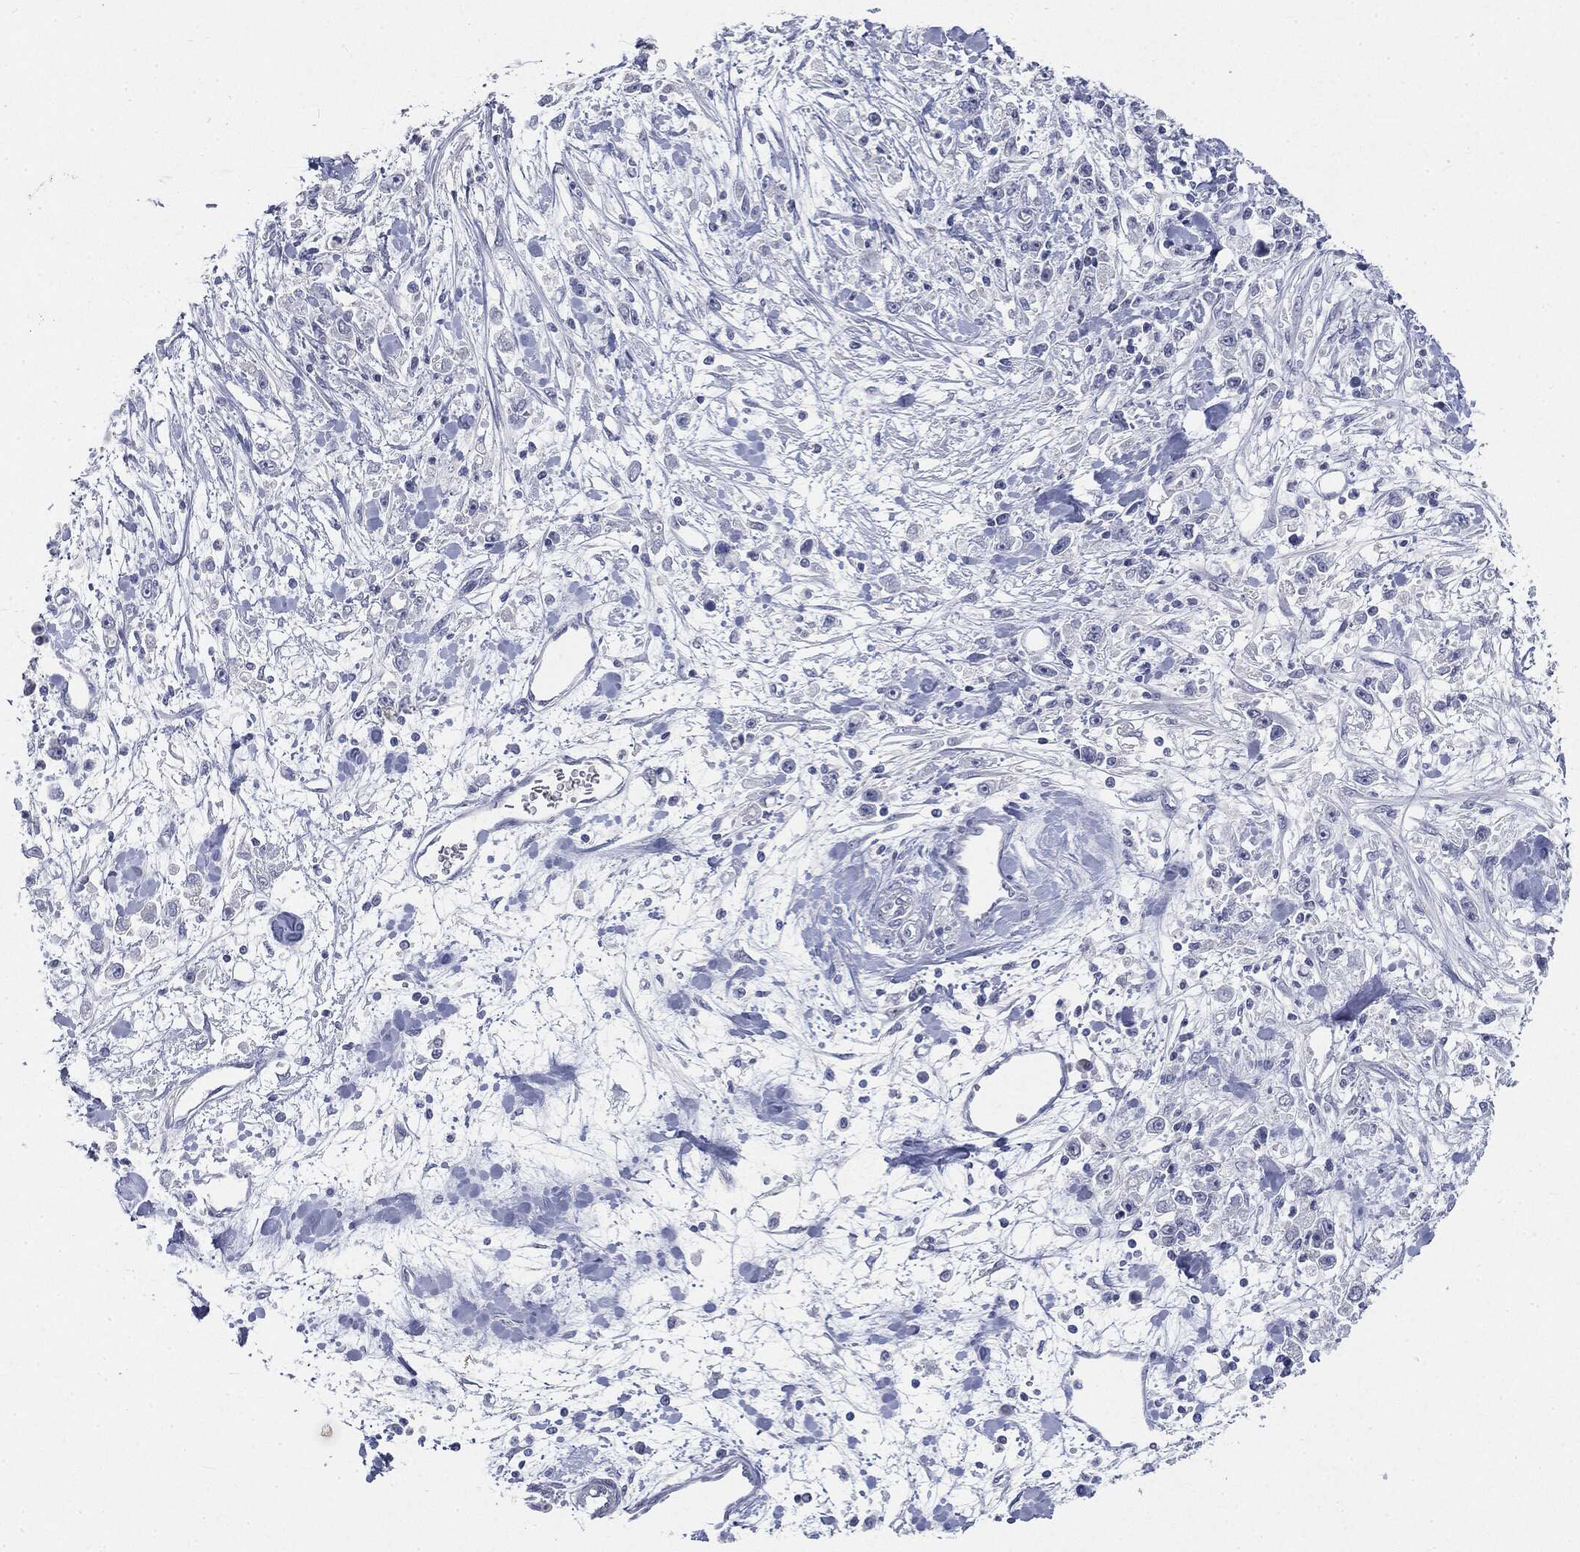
{"staining": {"intensity": "negative", "quantity": "none", "location": "none"}, "tissue": "stomach cancer", "cell_type": "Tumor cells", "image_type": "cancer", "snomed": [{"axis": "morphology", "description": "Adenocarcinoma, NOS"}, {"axis": "topography", "description": "Stomach"}], "caption": "Human stomach cancer (adenocarcinoma) stained for a protein using immunohistochemistry (IHC) reveals no staining in tumor cells.", "gene": "CGB1", "patient": {"sex": "female", "age": 59}}